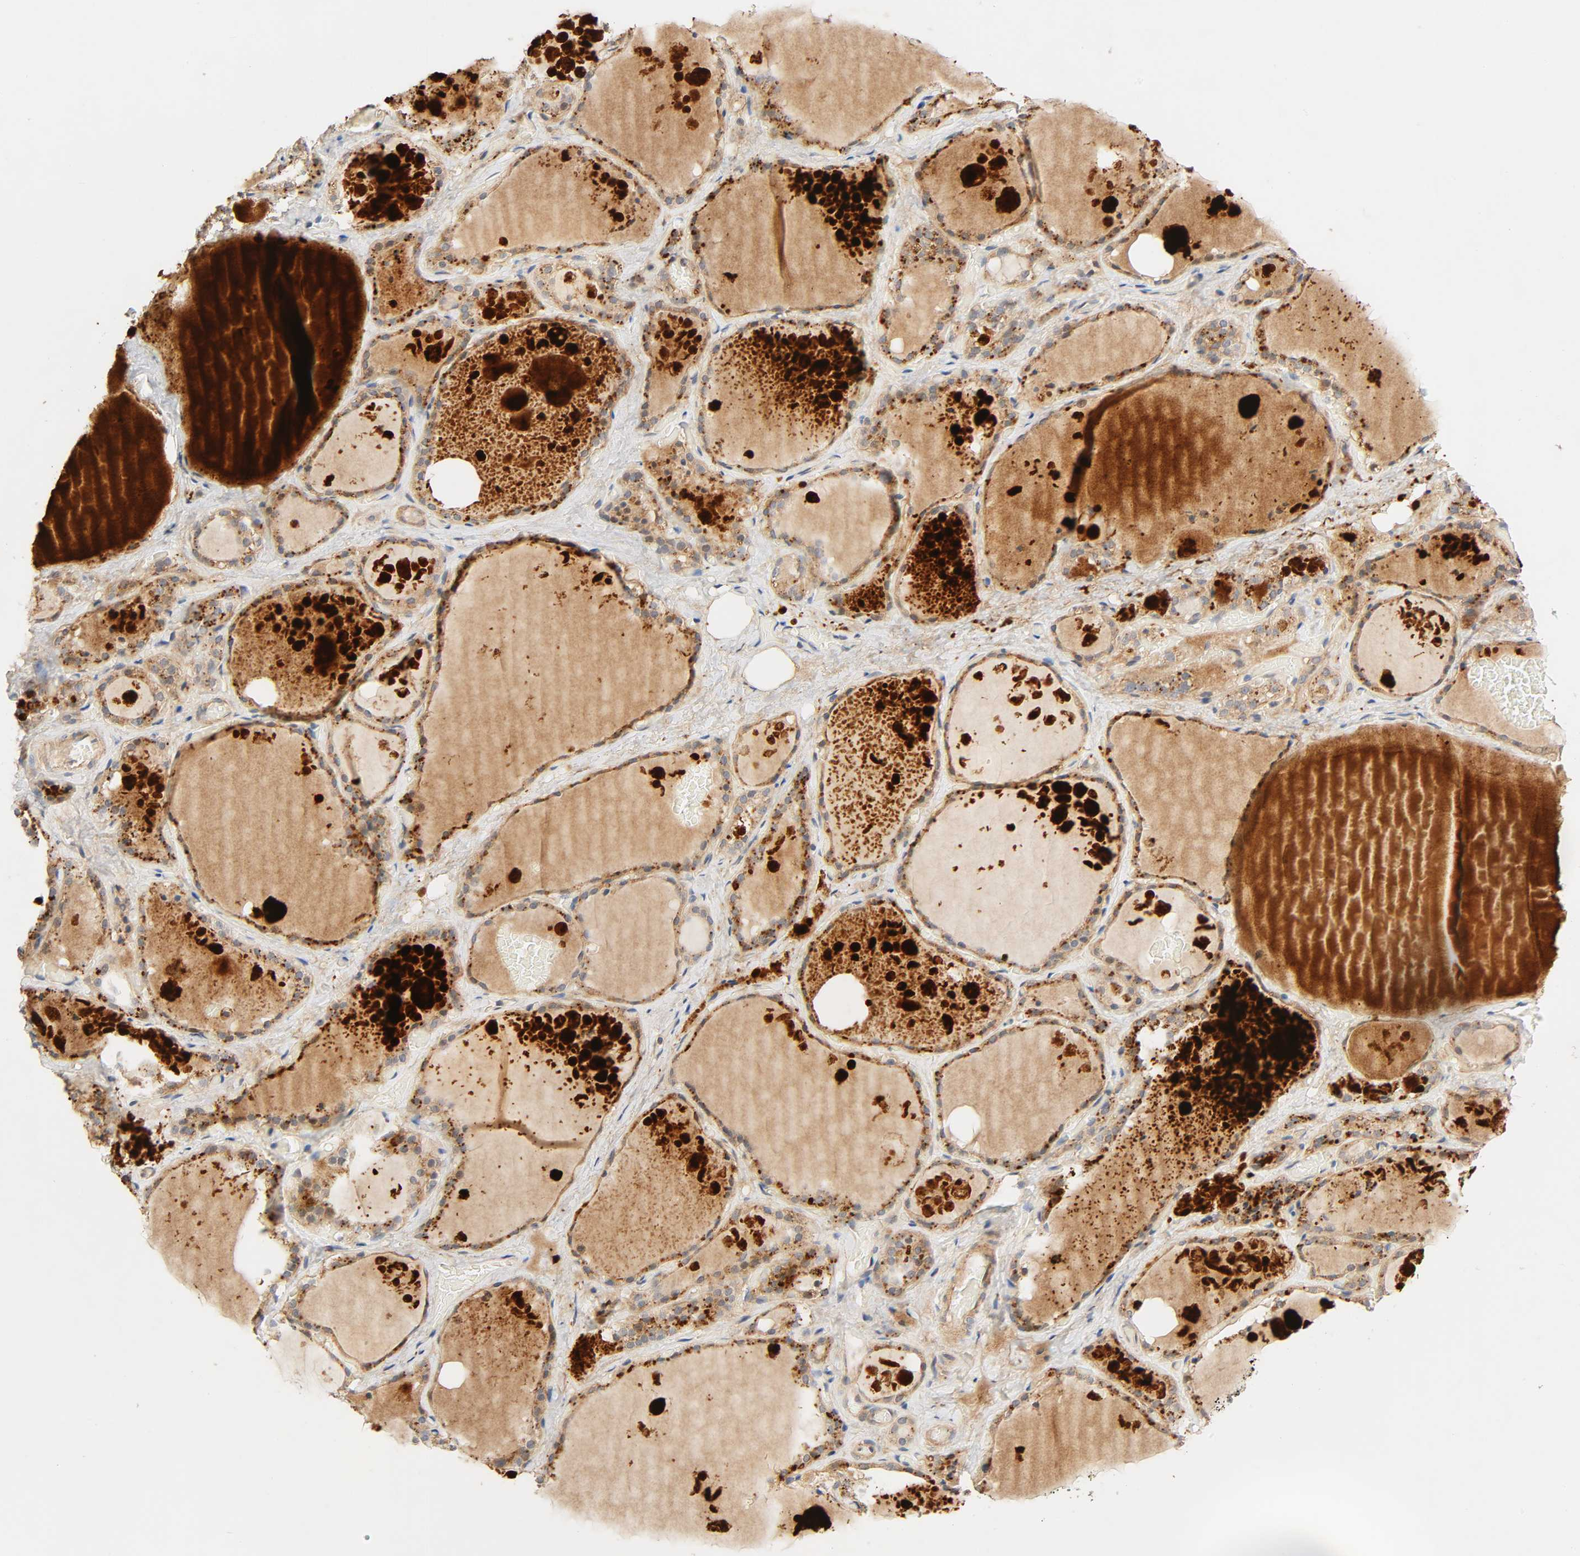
{"staining": {"intensity": "strong", "quantity": ">75%", "location": "cytoplasmic/membranous"}, "tissue": "thyroid gland", "cell_type": "Glandular cells", "image_type": "normal", "snomed": [{"axis": "morphology", "description": "Normal tissue, NOS"}, {"axis": "topography", "description": "Thyroid gland"}], "caption": "Thyroid gland stained with a protein marker reveals strong staining in glandular cells.", "gene": "MAPK6", "patient": {"sex": "male", "age": 61}}